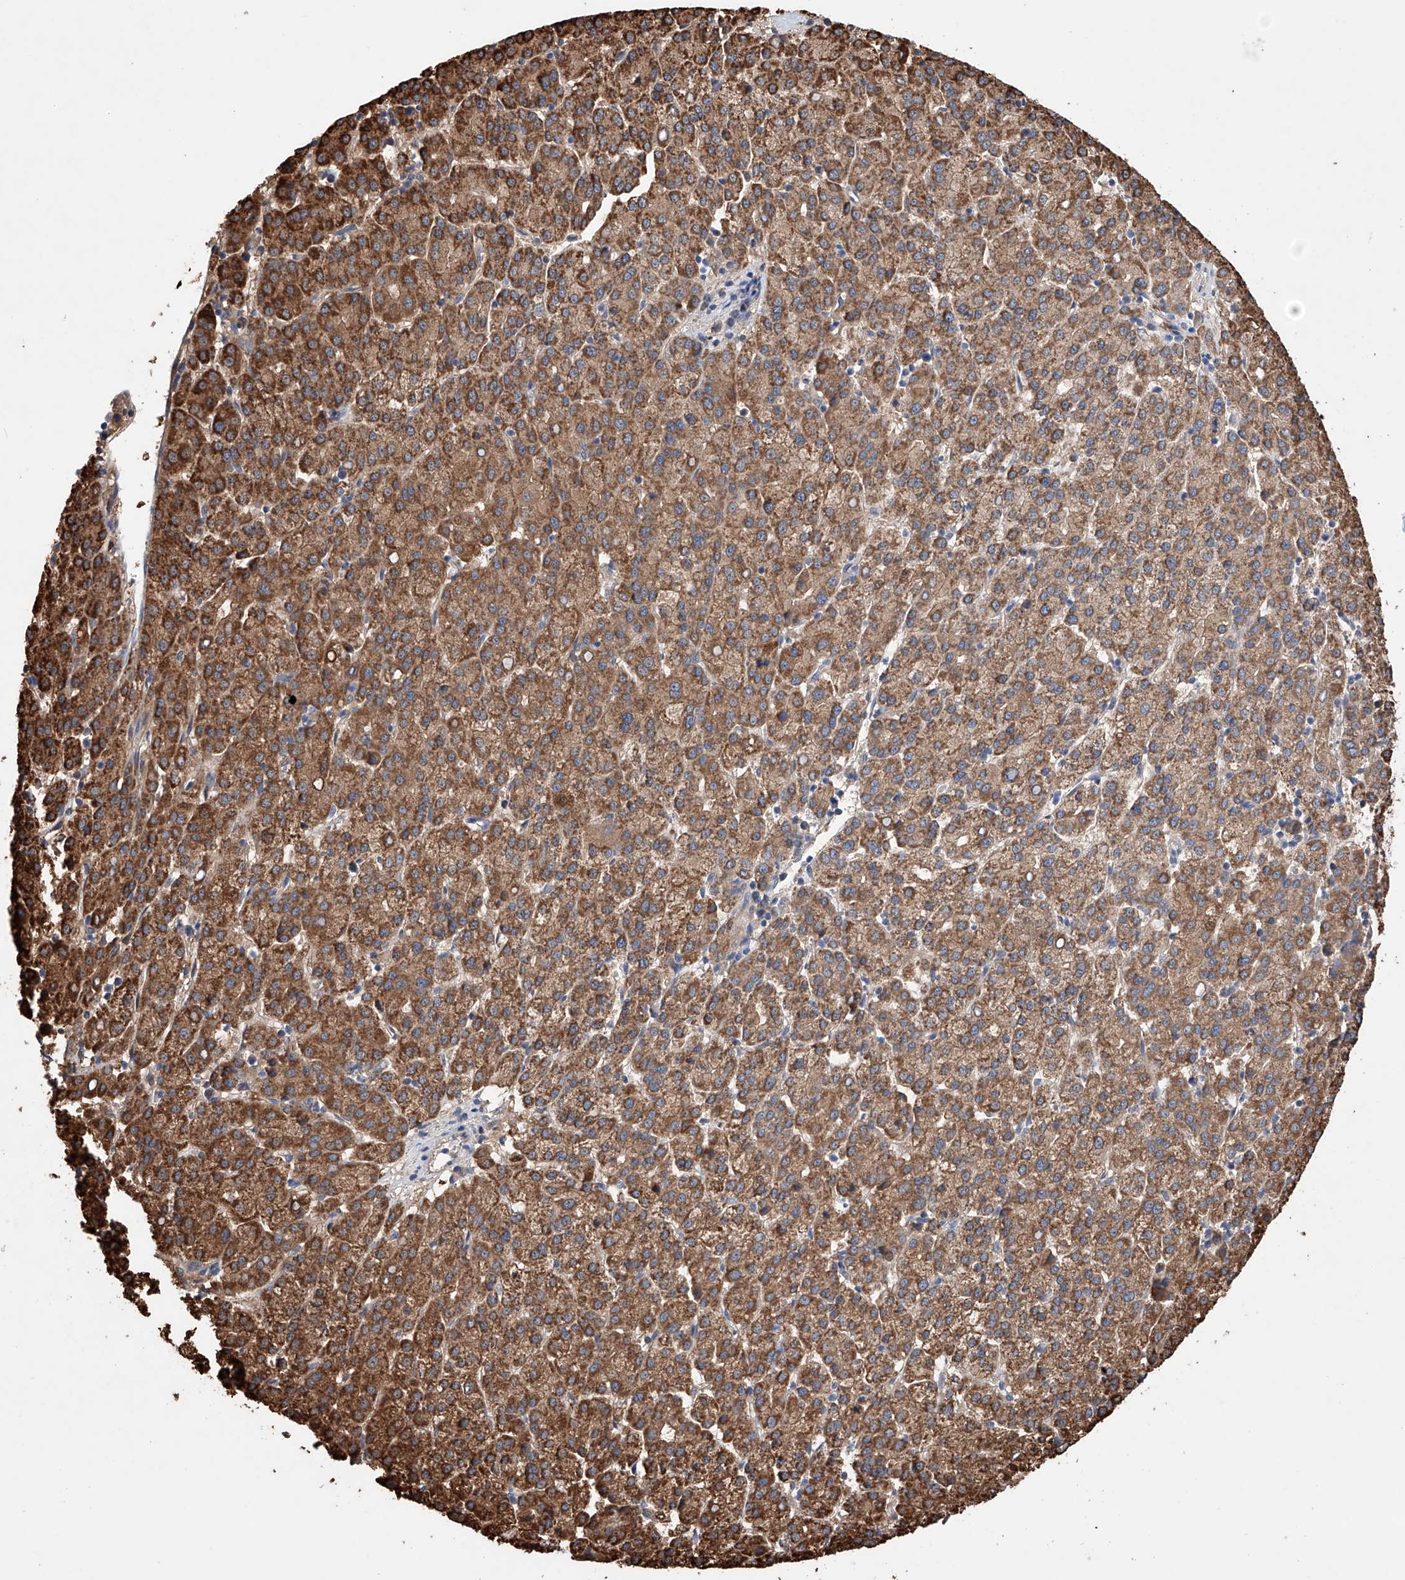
{"staining": {"intensity": "moderate", "quantity": ">75%", "location": "cytoplasmic/membranous"}, "tissue": "liver cancer", "cell_type": "Tumor cells", "image_type": "cancer", "snomed": [{"axis": "morphology", "description": "Carcinoma, Hepatocellular, NOS"}, {"axis": "topography", "description": "Liver"}], "caption": "The image reveals a brown stain indicating the presence of a protein in the cytoplasmic/membranous of tumor cells in hepatocellular carcinoma (liver).", "gene": "AFG1L", "patient": {"sex": "female", "age": 58}}